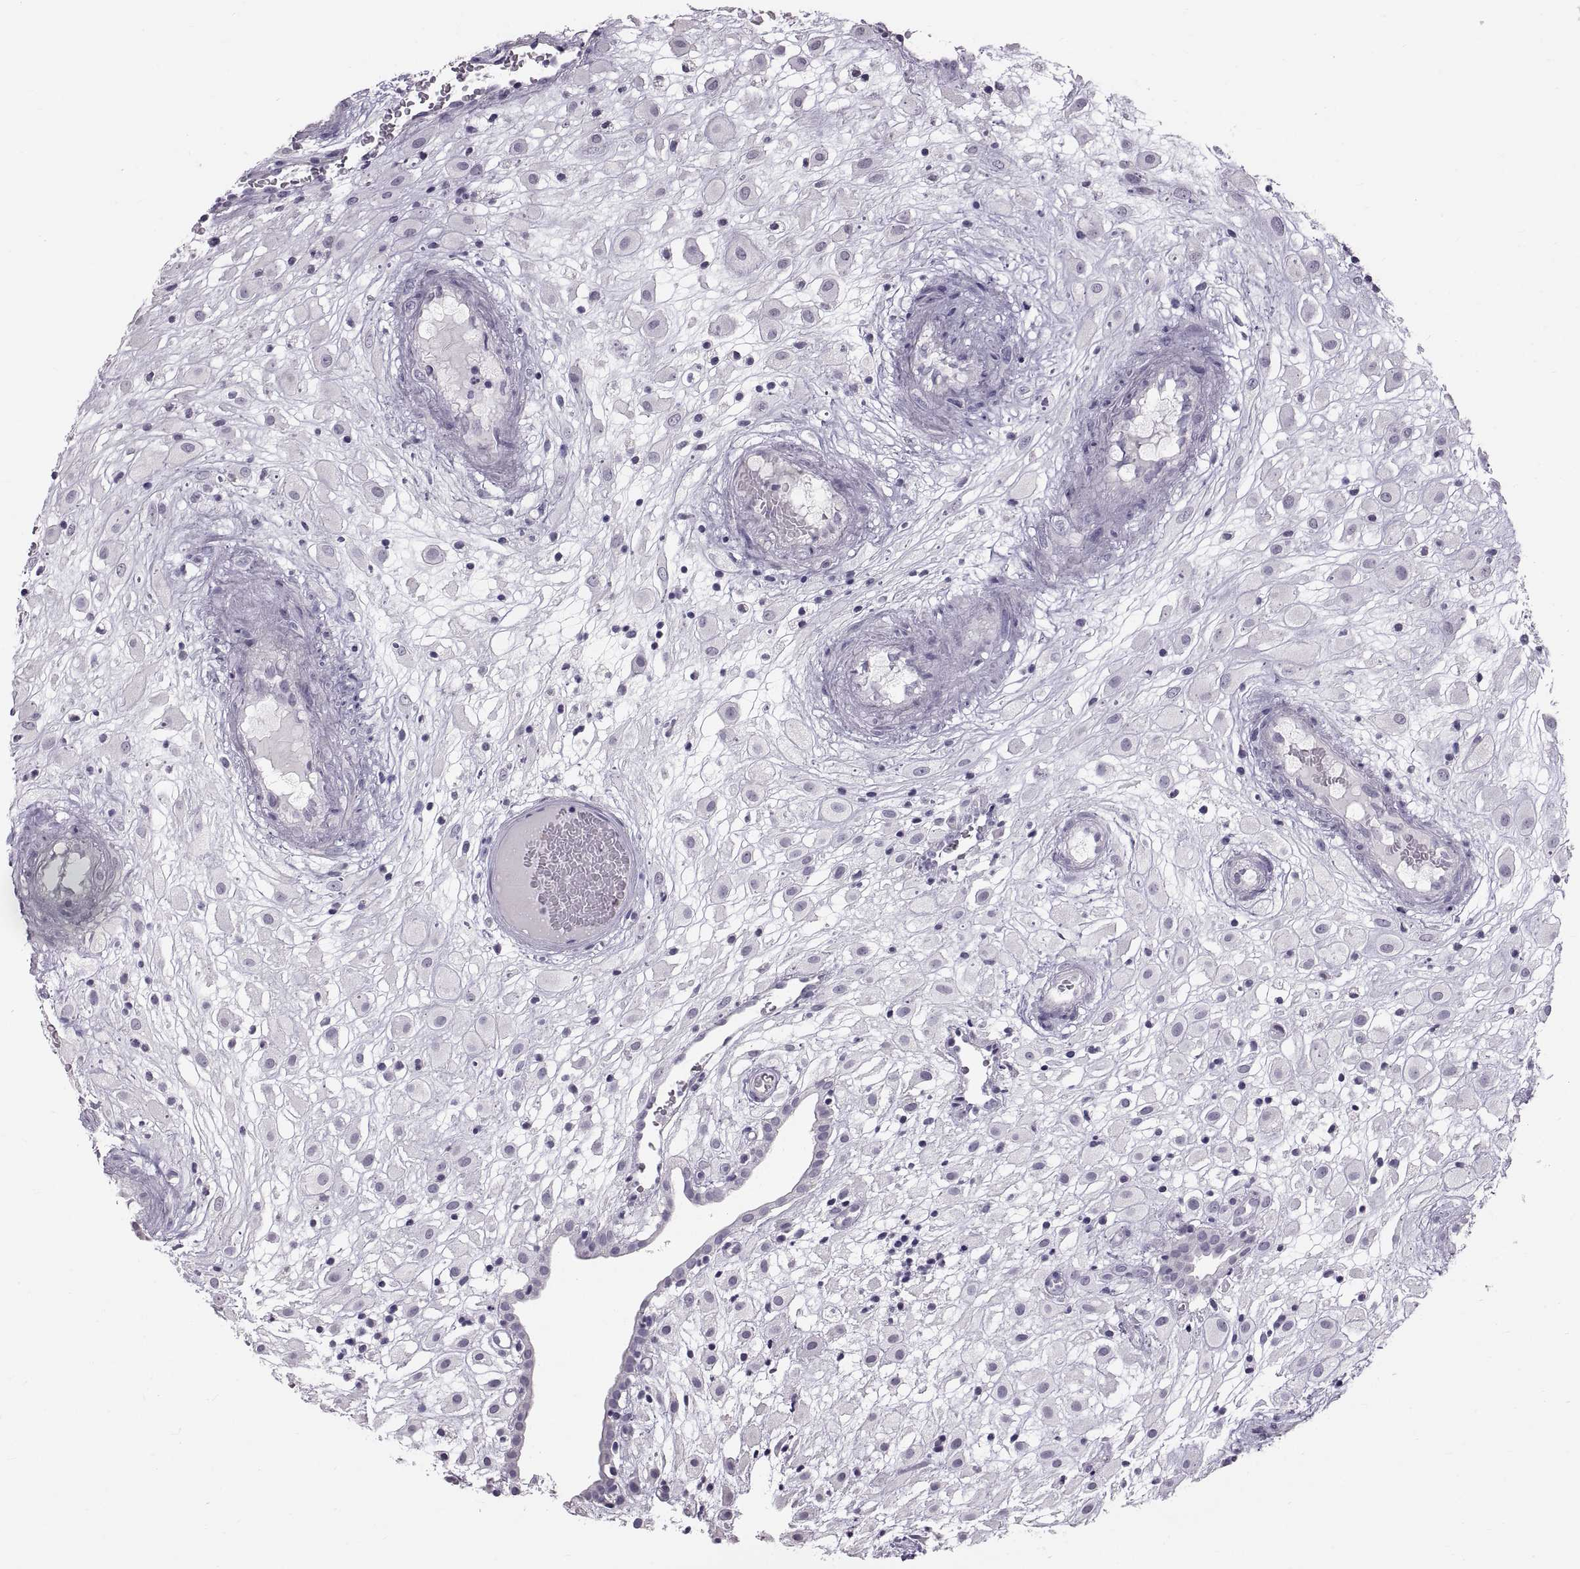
{"staining": {"intensity": "negative", "quantity": "none", "location": "none"}, "tissue": "placenta", "cell_type": "Decidual cells", "image_type": "normal", "snomed": [{"axis": "morphology", "description": "Normal tissue, NOS"}, {"axis": "topography", "description": "Placenta"}], "caption": "Placenta stained for a protein using immunohistochemistry (IHC) displays no staining decidual cells.", "gene": "SPACDR", "patient": {"sex": "female", "age": 24}}